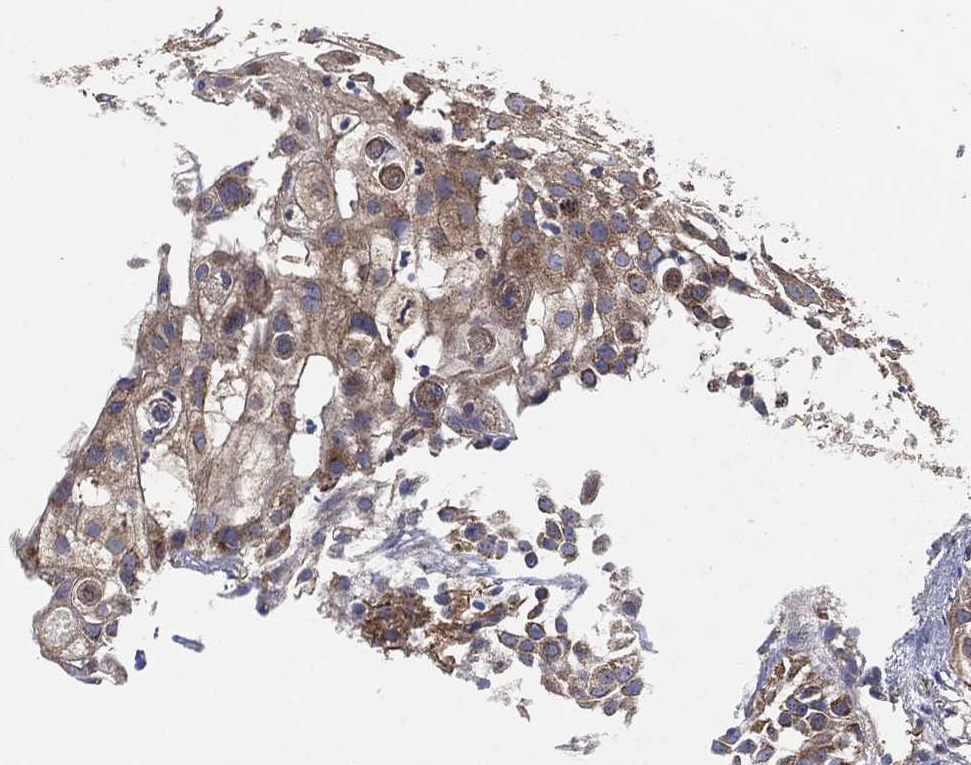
{"staining": {"intensity": "moderate", "quantity": "<25%", "location": "cytoplasmic/membranous"}, "tissue": "urothelial cancer", "cell_type": "Tumor cells", "image_type": "cancer", "snomed": [{"axis": "morphology", "description": "Urothelial carcinoma, High grade"}, {"axis": "topography", "description": "Urinary bladder"}], "caption": "There is low levels of moderate cytoplasmic/membranous staining in tumor cells of urothelial cancer, as demonstrated by immunohistochemical staining (brown color).", "gene": "LIMD1", "patient": {"sex": "female", "age": 79}}